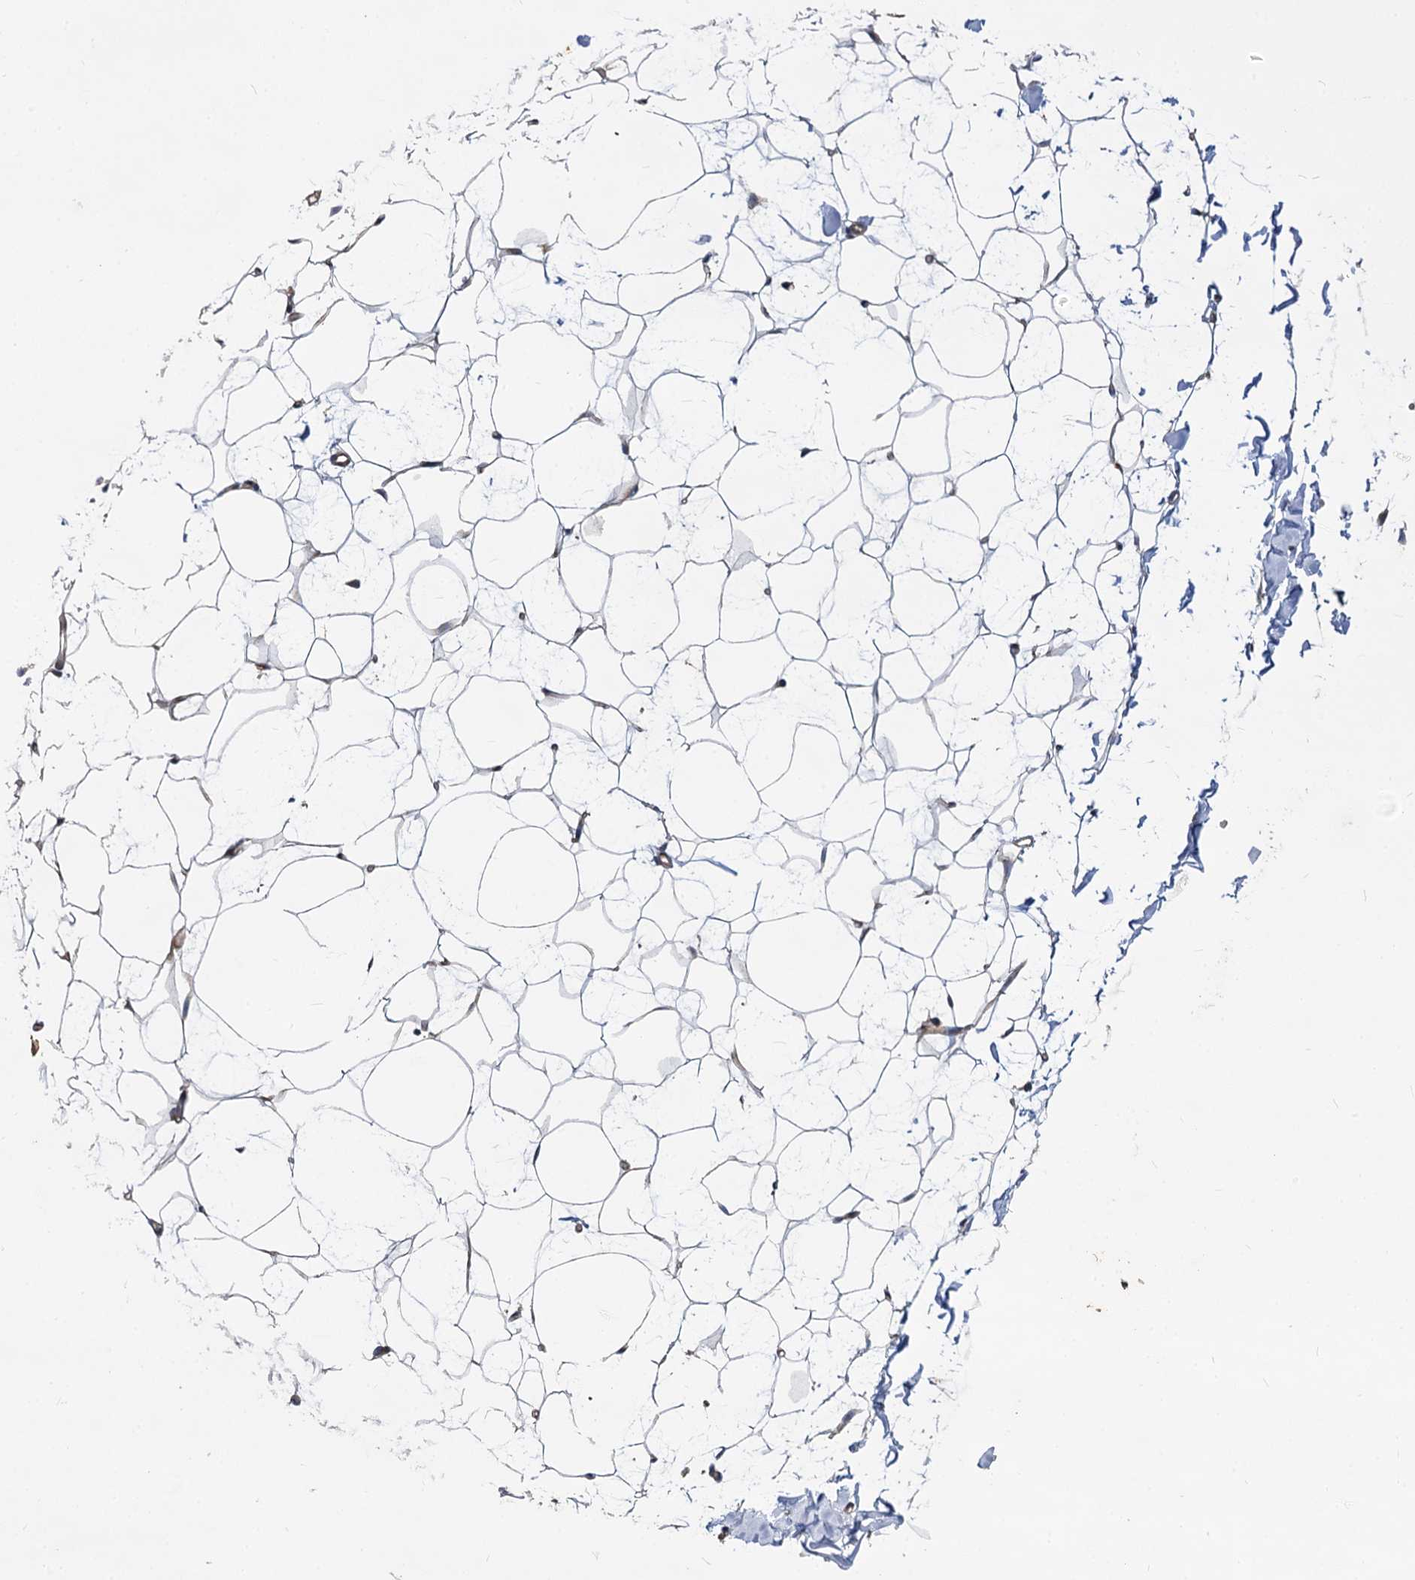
{"staining": {"intensity": "weak", "quantity": "25%-75%", "location": "cytoplasmic/membranous"}, "tissue": "adipose tissue", "cell_type": "Adipocytes", "image_type": "normal", "snomed": [{"axis": "morphology", "description": "Normal tissue, NOS"}, {"axis": "topography", "description": "Breast"}], "caption": "An image of adipose tissue stained for a protein exhibits weak cytoplasmic/membranous brown staining in adipocytes.", "gene": "TRIM77", "patient": {"sex": "female", "age": 23}}